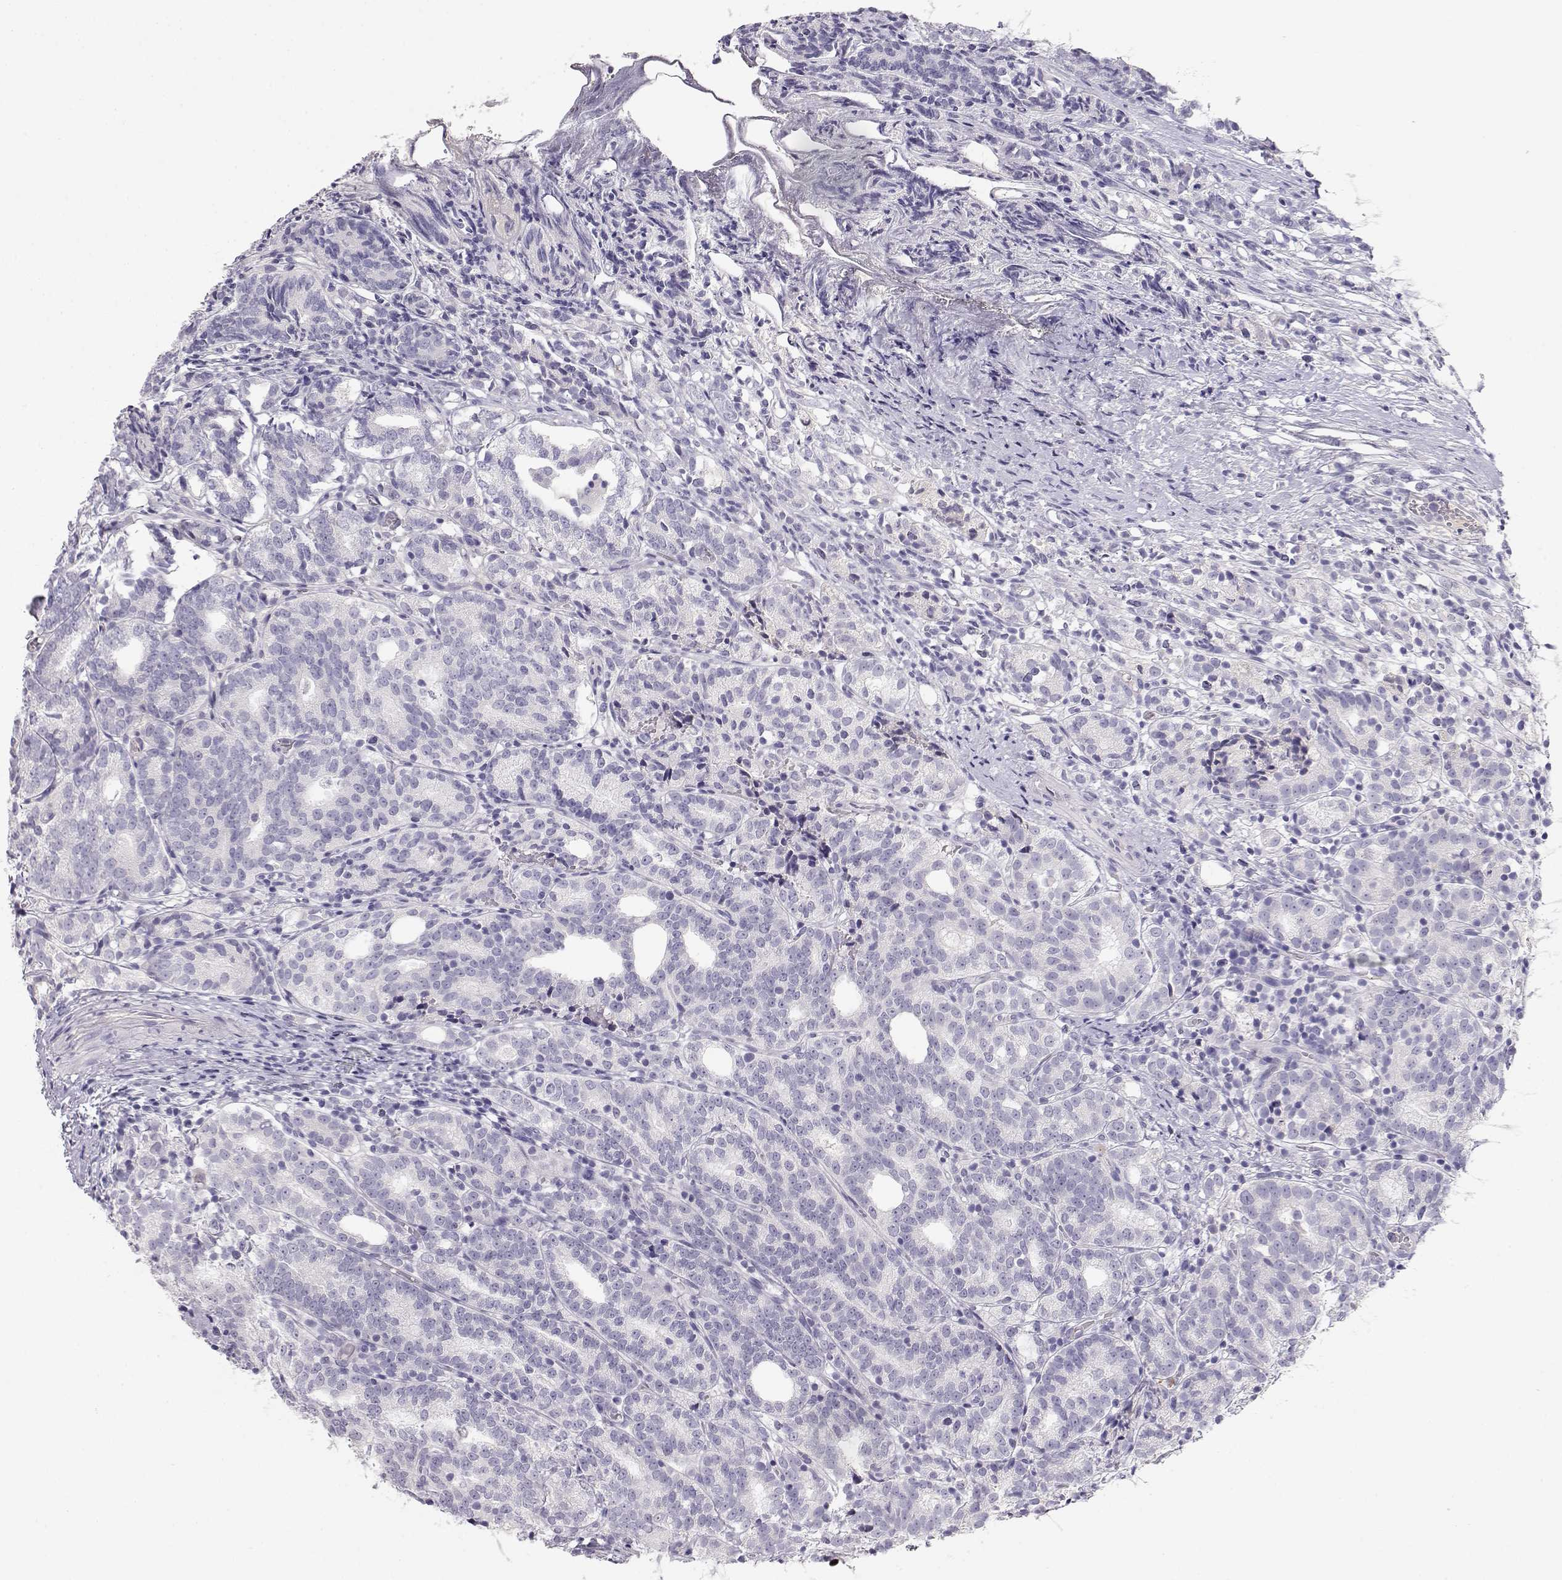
{"staining": {"intensity": "negative", "quantity": "none", "location": "none"}, "tissue": "prostate cancer", "cell_type": "Tumor cells", "image_type": "cancer", "snomed": [{"axis": "morphology", "description": "Adenocarcinoma, High grade"}, {"axis": "topography", "description": "Prostate"}], "caption": "An image of human prostate cancer (adenocarcinoma (high-grade)) is negative for staining in tumor cells.", "gene": "GPR174", "patient": {"sex": "male", "age": 53}}